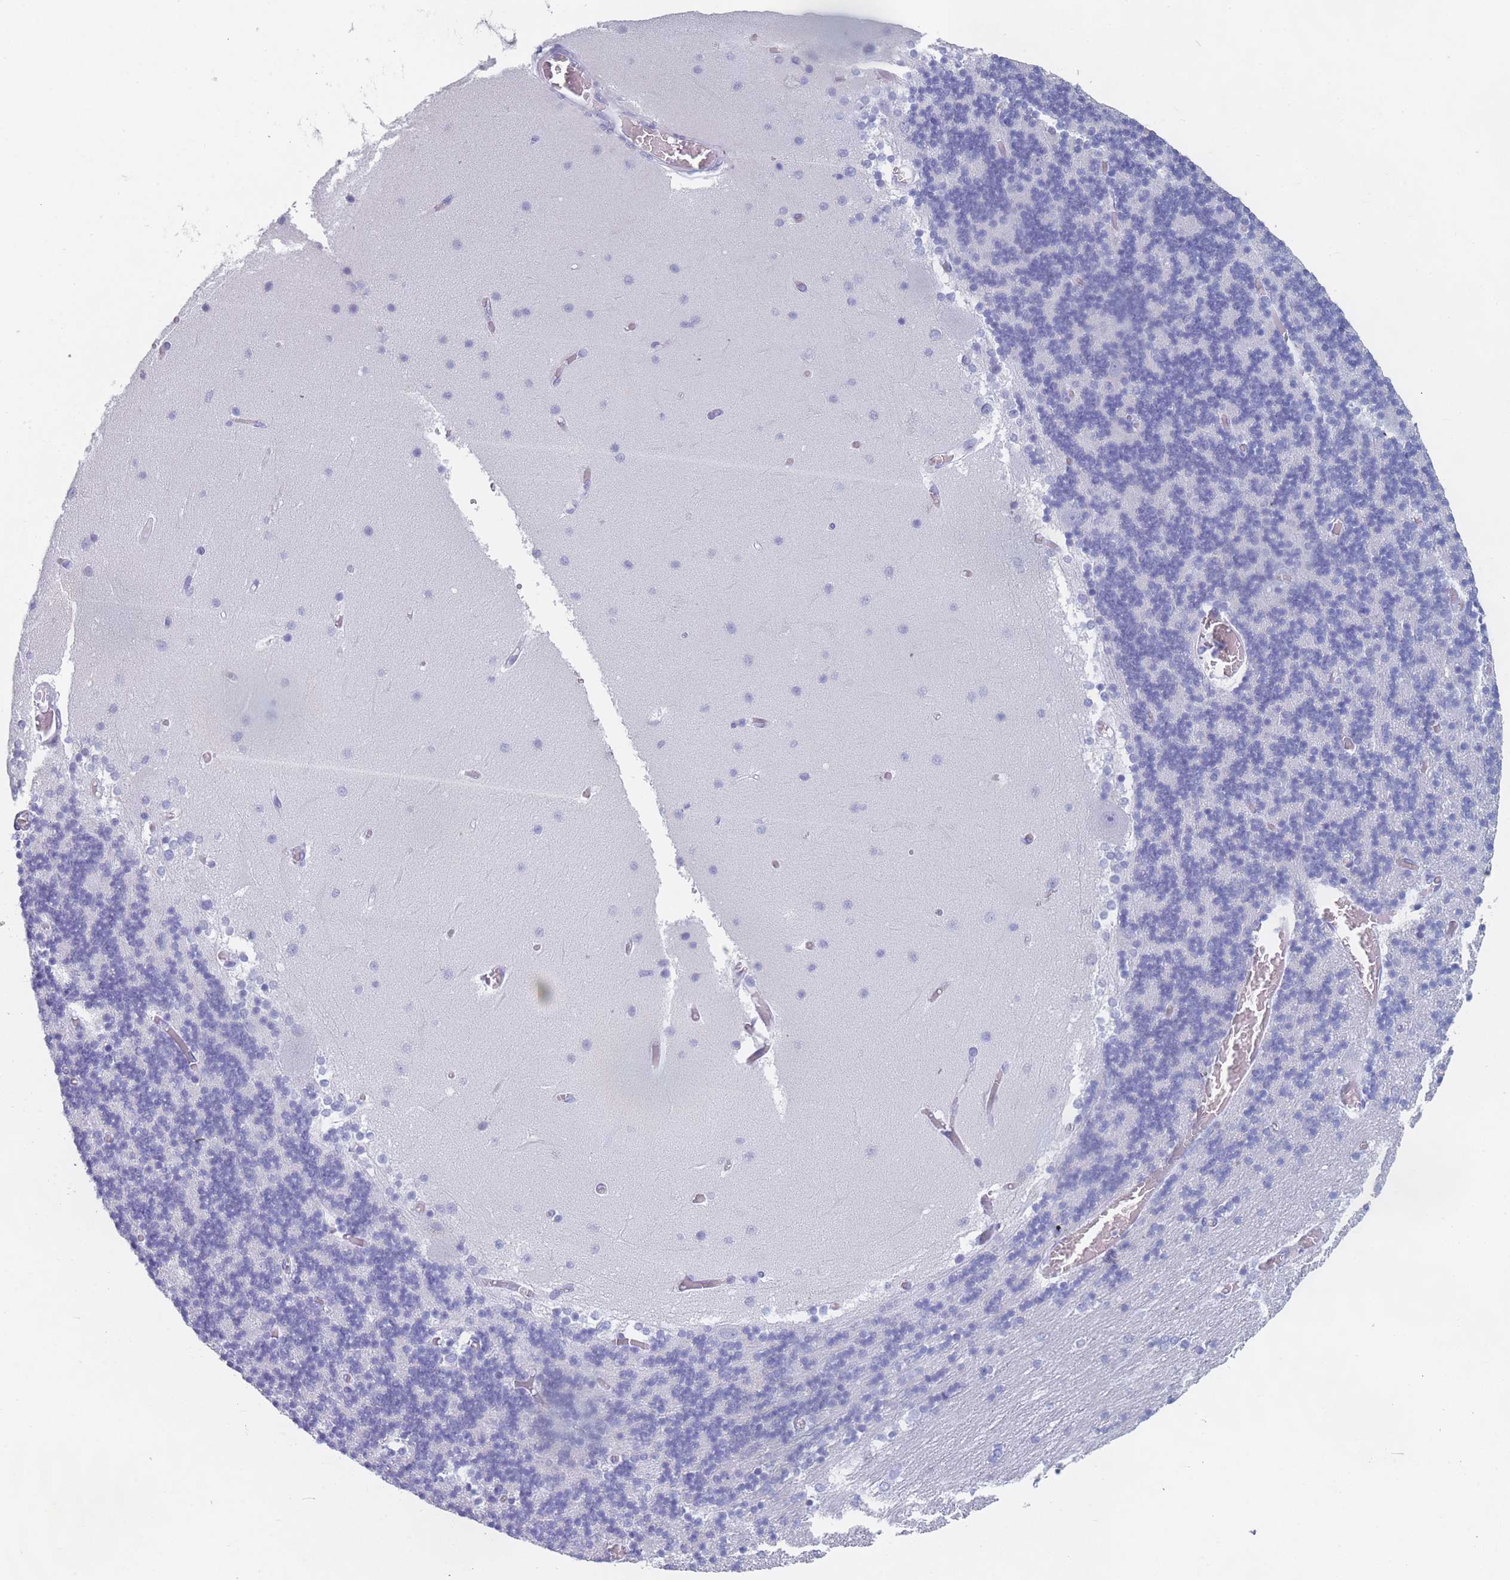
{"staining": {"intensity": "negative", "quantity": "none", "location": "none"}, "tissue": "cerebellum", "cell_type": "Cells in granular layer", "image_type": "normal", "snomed": [{"axis": "morphology", "description": "Normal tissue, NOS"}, {"axis": "topography", "description": "Cerebellum"}], "caption": "Photomicrograph shows no protein staining in cells in granular layer of benign cerebellum.", "gene": "OR5D16", "patient": {"sex": "female", "age": 28}}